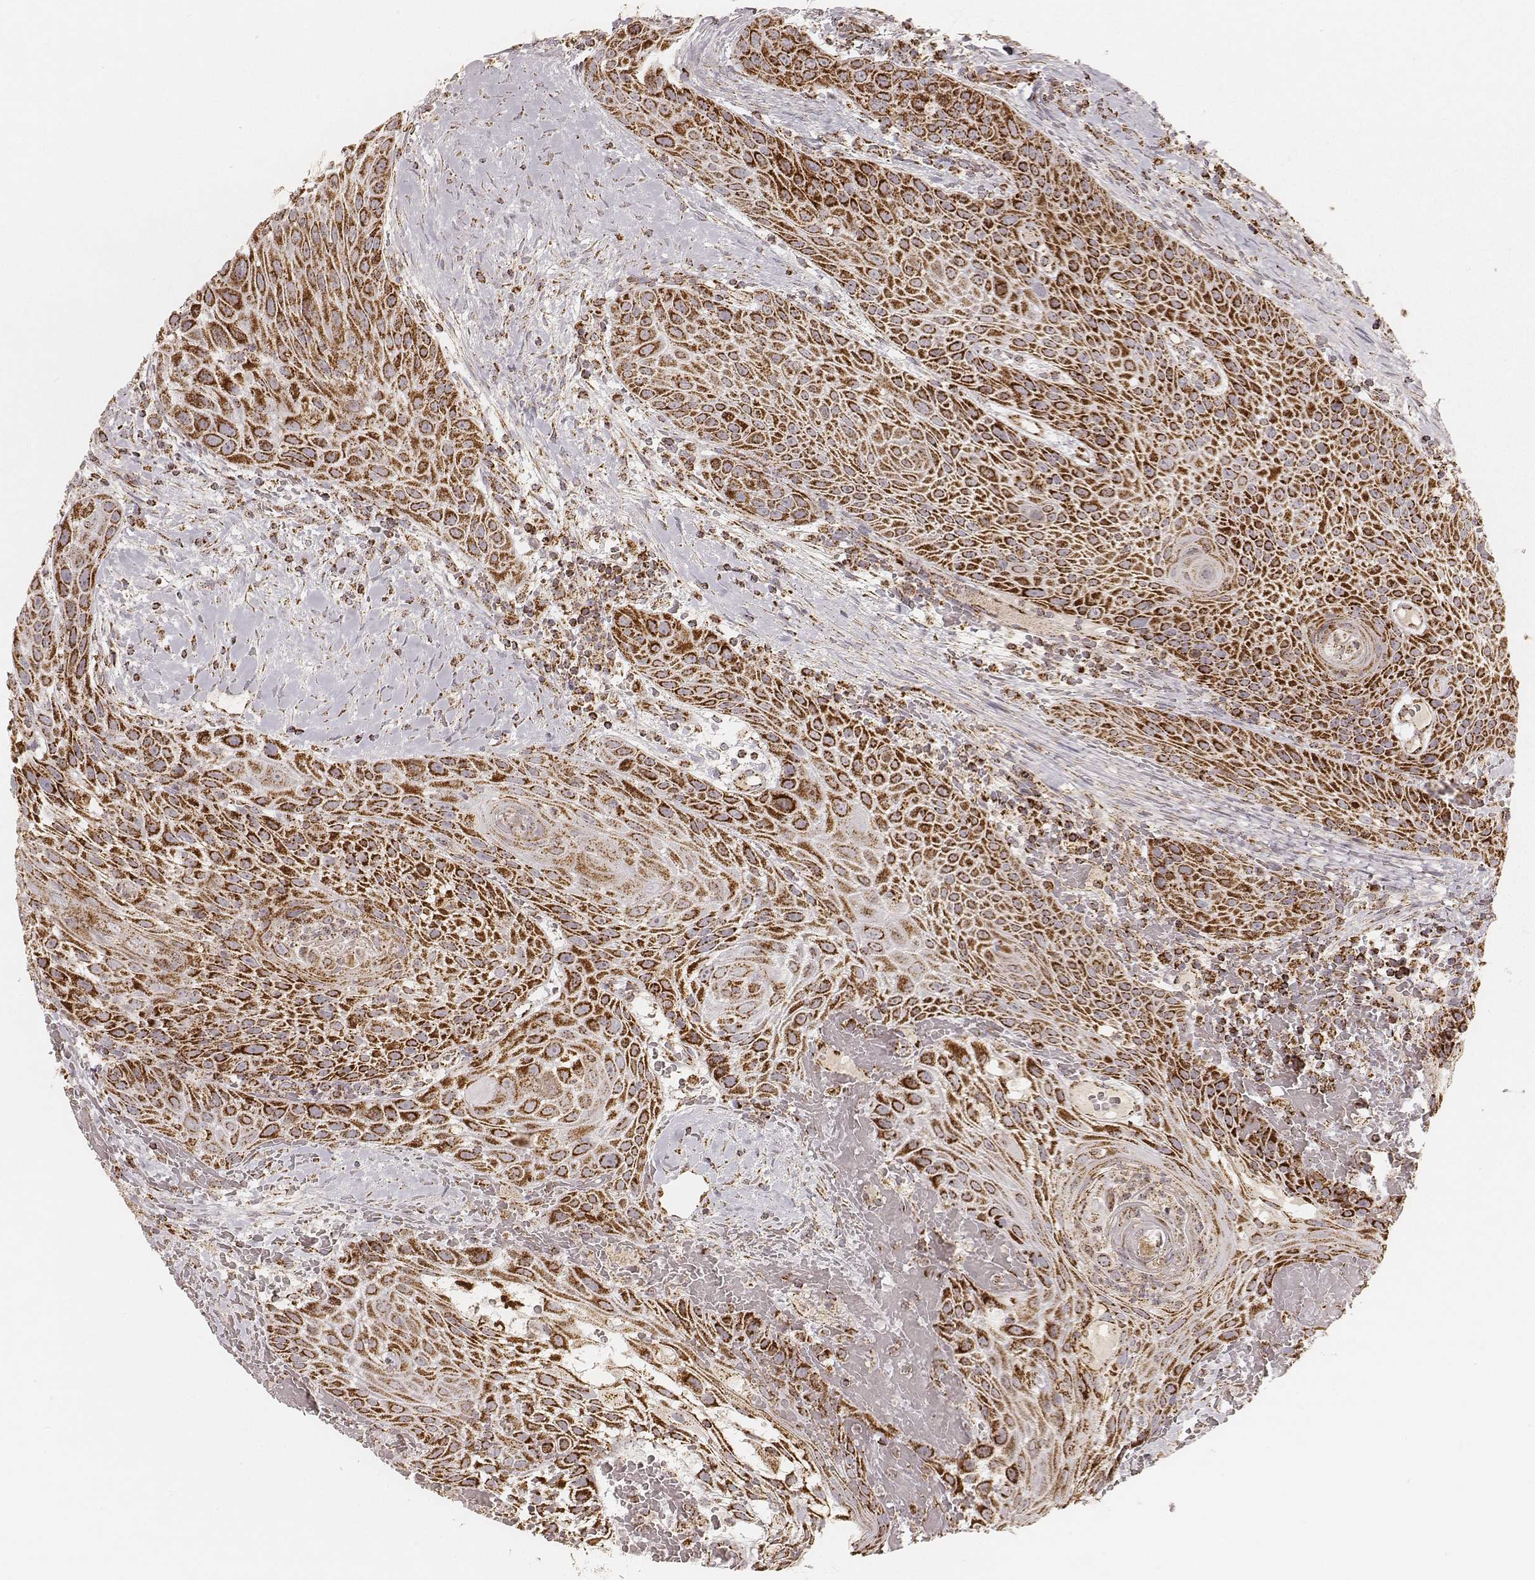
{"staining": {"intensity": "strong", "quantity": ">75%", "location": "cytoplasmic/membranous"}, "tissue": "head and neck cancer", "cell_type": "Tumor cells", "image_type": "cancer", "snomed": [{"axis": "morphology", "description": "Squamous cell carcinoma, NOS"}, {"axis": "topography", "description": "Head-Neck"}], "caption": "Head and neck cancer (squamous cell carcinoma) stained with a protein marker displays strong staining in tumor cells.", "gene": "CS", "patient": {"sex": "male", "age": 69}}